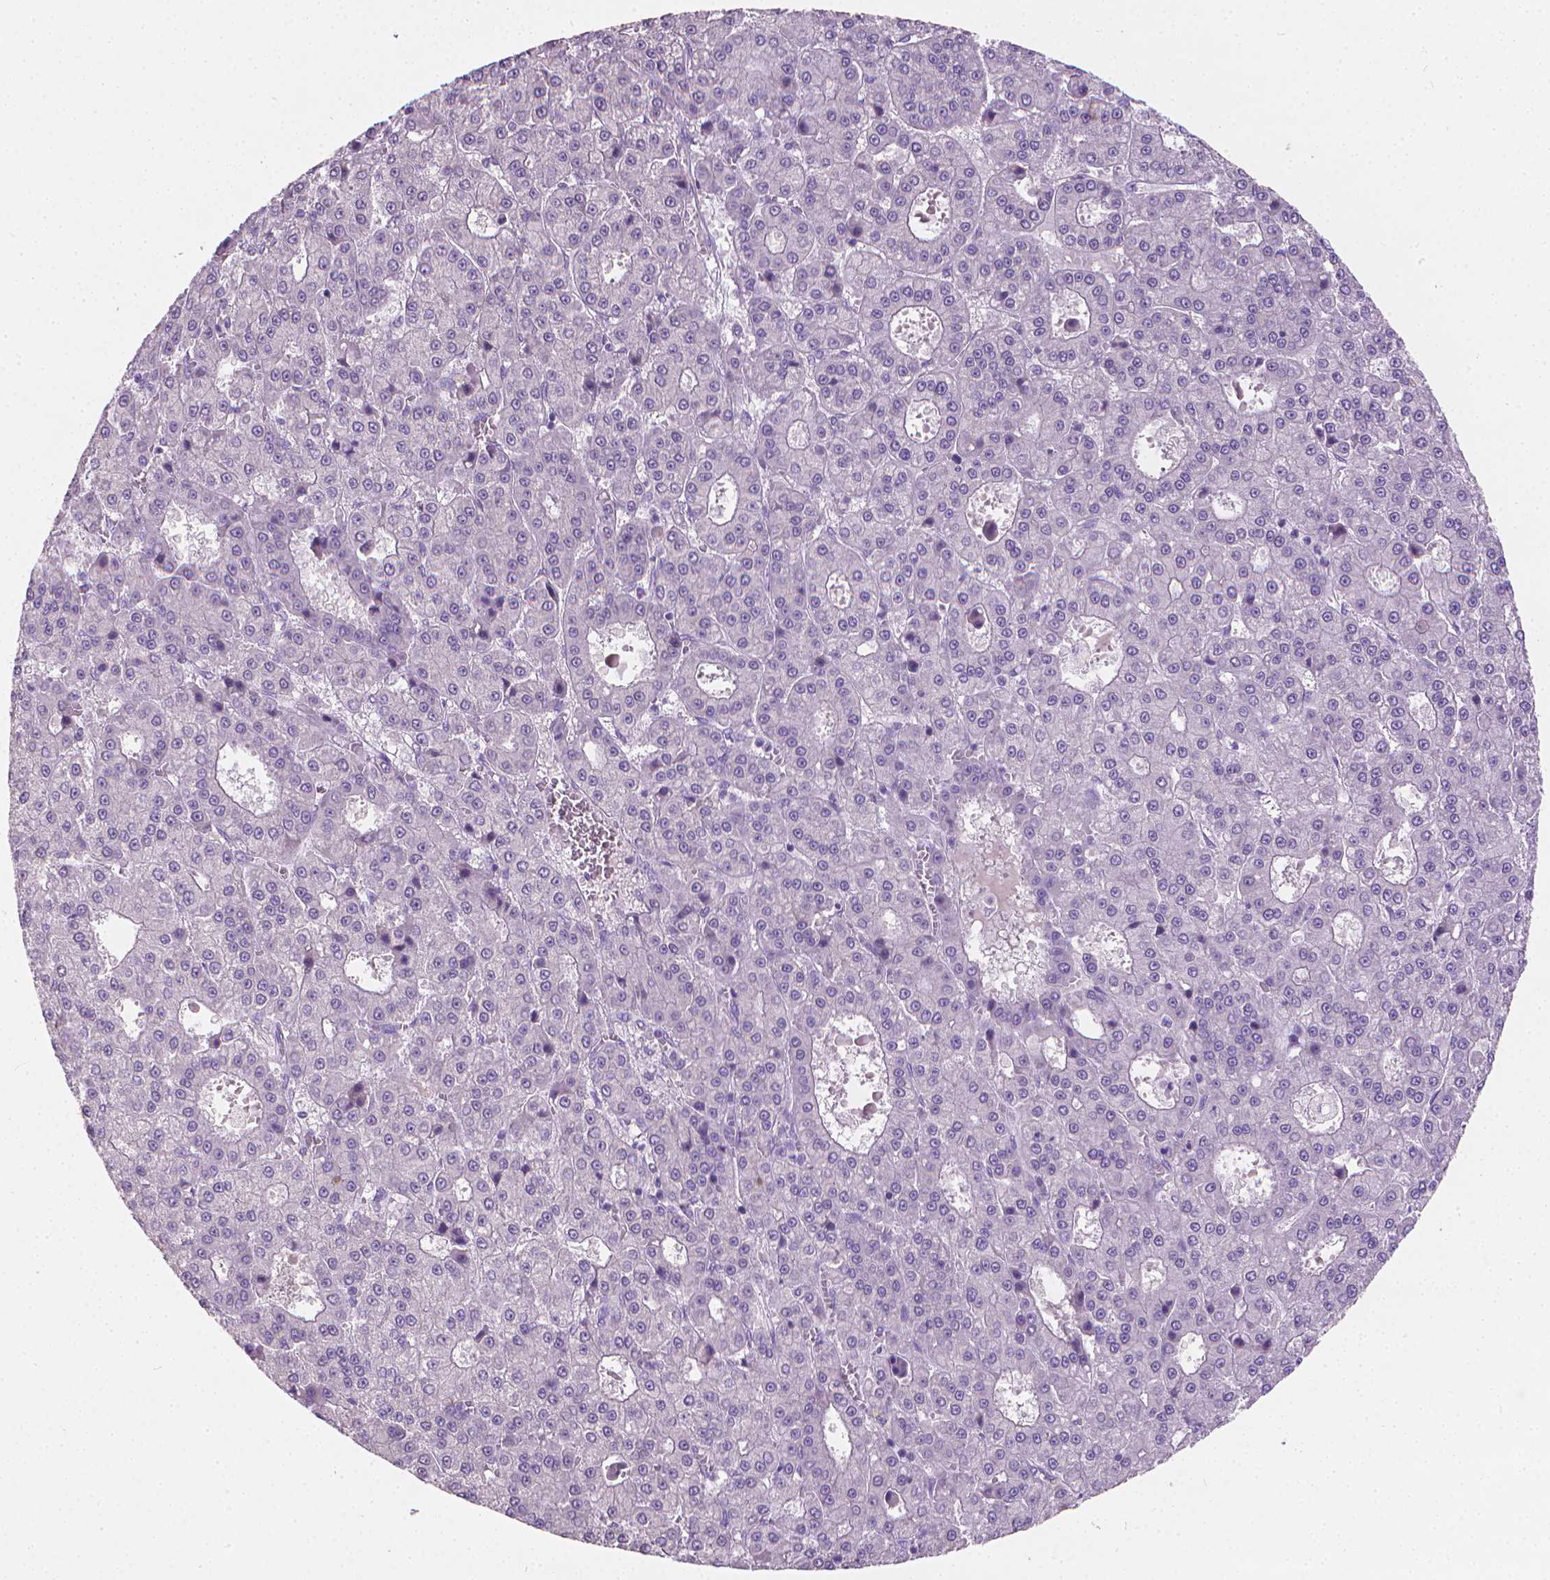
{"staining": {"intensity": "negative", "quantity": "none", "location": "none"}, "tissue": "liver cancer", "cell_type": "Tumor cells", "image_type": "cancer", "snomed": [{"axis": "morphology", "description": "Carcinoma, Hepatocellular, NOS"}, {"axis": "topography", "description": "Liver"}], "caption": "Tumor cells are negative for brown protein staining in liver hepatocellular carcinoma.", "gene": "TNNI2", "patient": {"sex": "male", "age": 70}}